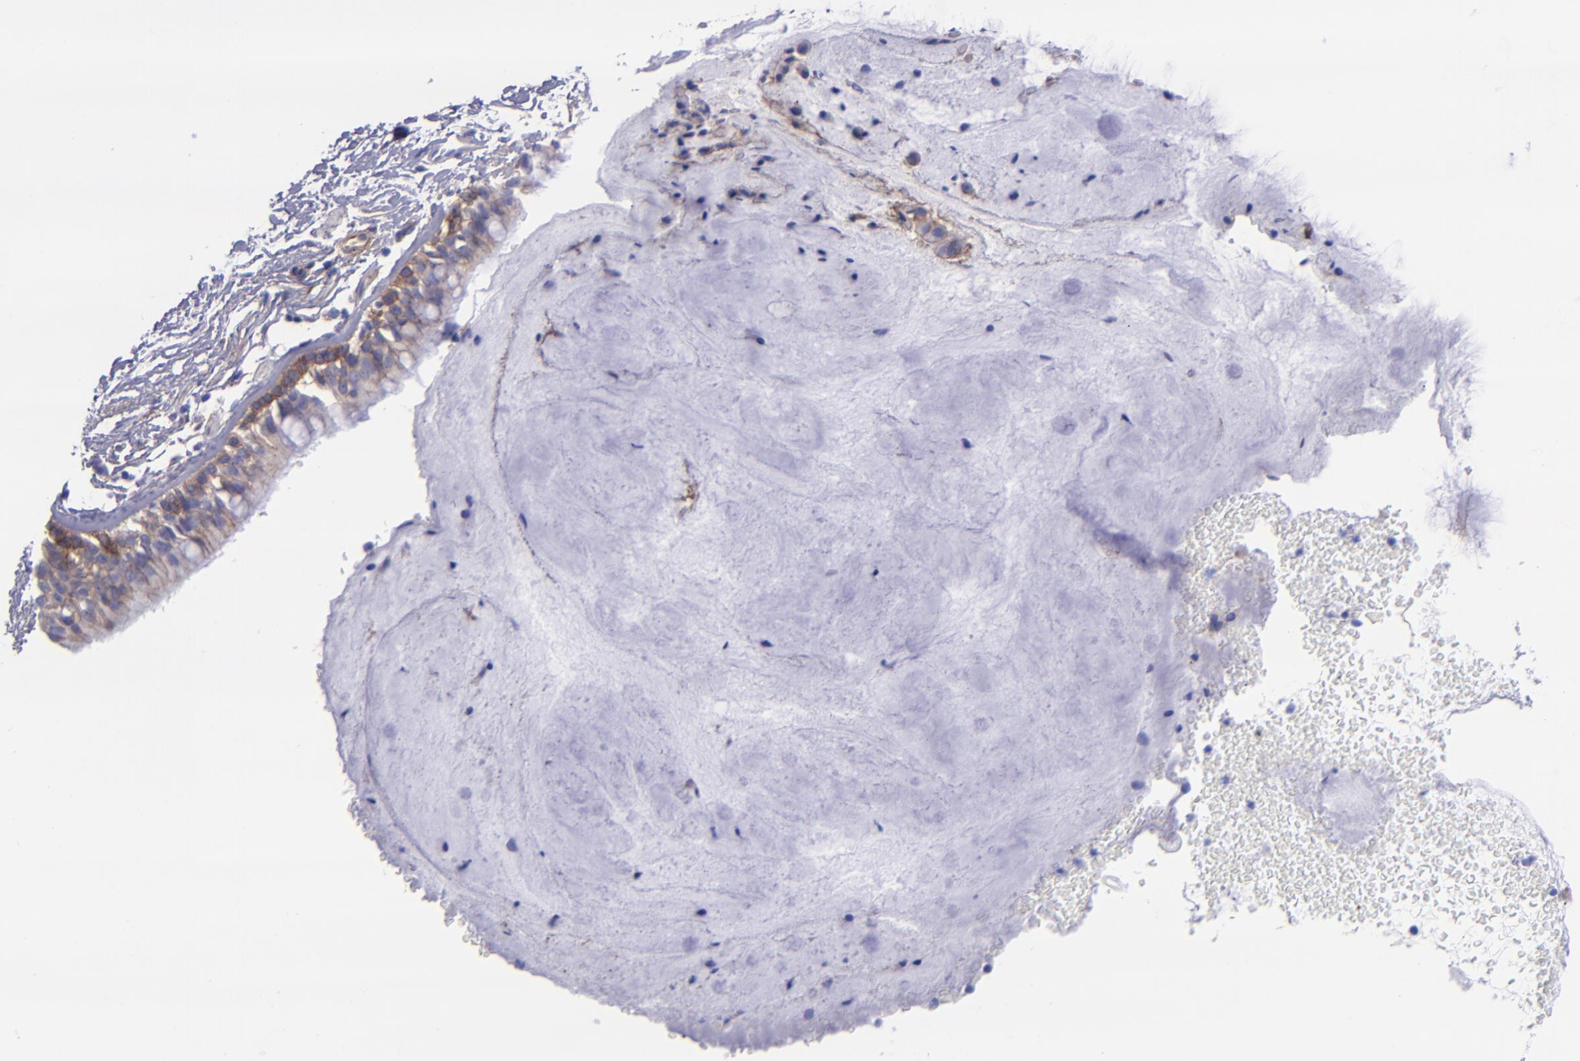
{"staining": {"intensity": "moderate", "quantity": "25%-75%", "location": "cytoplasmic/membranous"}, "tissue": "bronchus", "cell_type": "Respiratory epithelial cells", "image_type": "normal", "snomed": [{"axis": "morphology", "description": "Normal tissue, NOS"}, {"axis": "topography", "description": "Lymph node of abdomen"}, {"axis": "topography", "description": "Lymph node of pelvis"}], "caption": "Protein staining demonstrates moderate cytoplasmic/membranous positivity in about 25%-75% of respiratory epithelial cells in unremarkable bronchus. Immunohistochemistry stains the protein in brown and the nuclei are stained blue.", "gene": "ITGAV", "patient": {"sex": "female", "age": 65}}